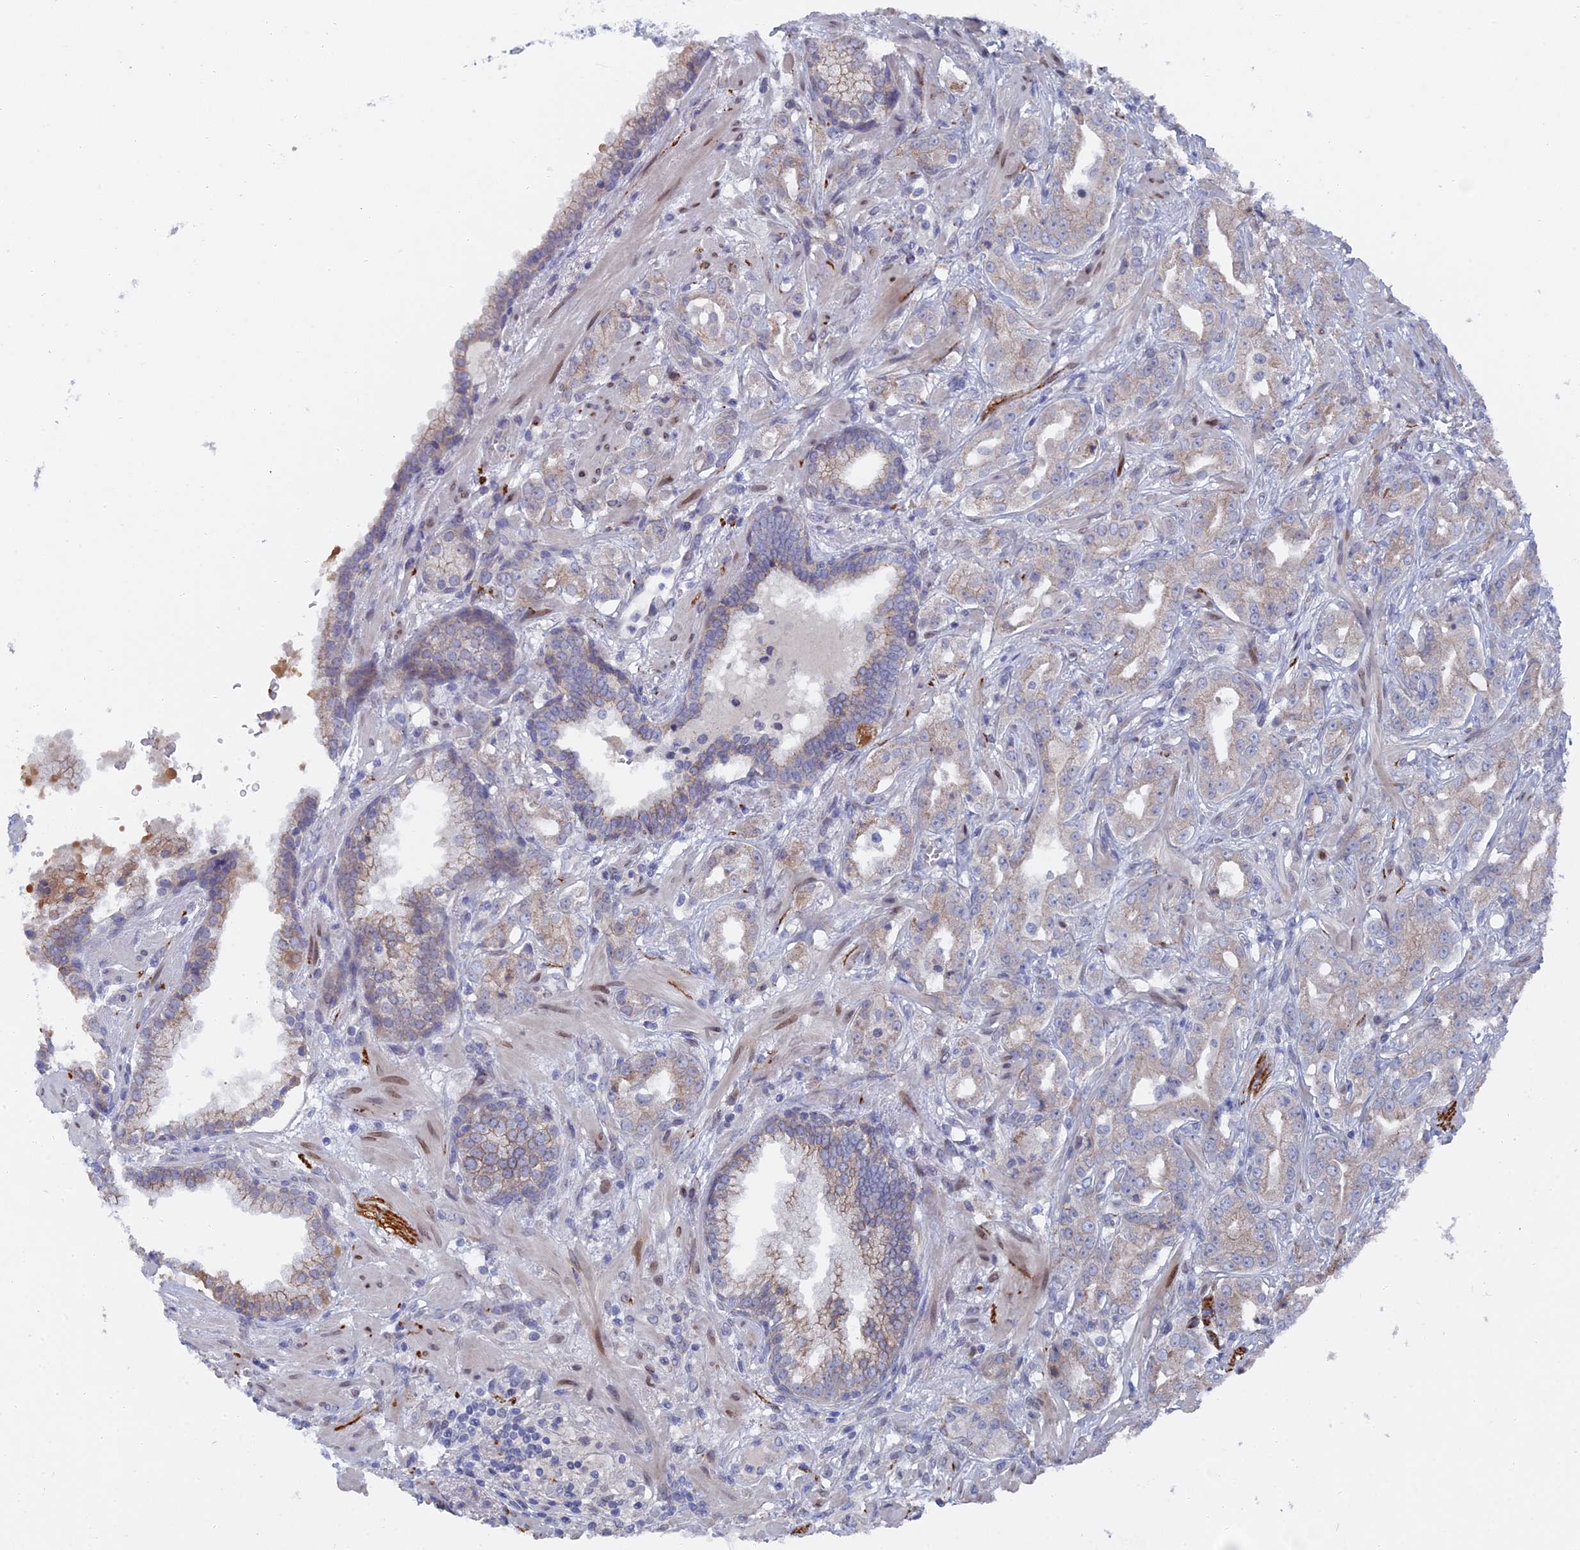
{"staining": {"intensity": "negative", "quantity": "none", "location": "none"}, "tissue": "prostate cancer", "cell_type": "Tumor cells", "image_type": "cancer", "snomed": [{"axis": "morphology", "description": "Adenocarcinoma, High grade"}, {"axis": "topography", "description": "Prostate"}], "caption": "The micrograph exhibits no staining of tumor cells in high-grade adenocarcinoma (prostate).", "gene": "TMEM161A", "patient": {"sex": "male", "age": 63}}